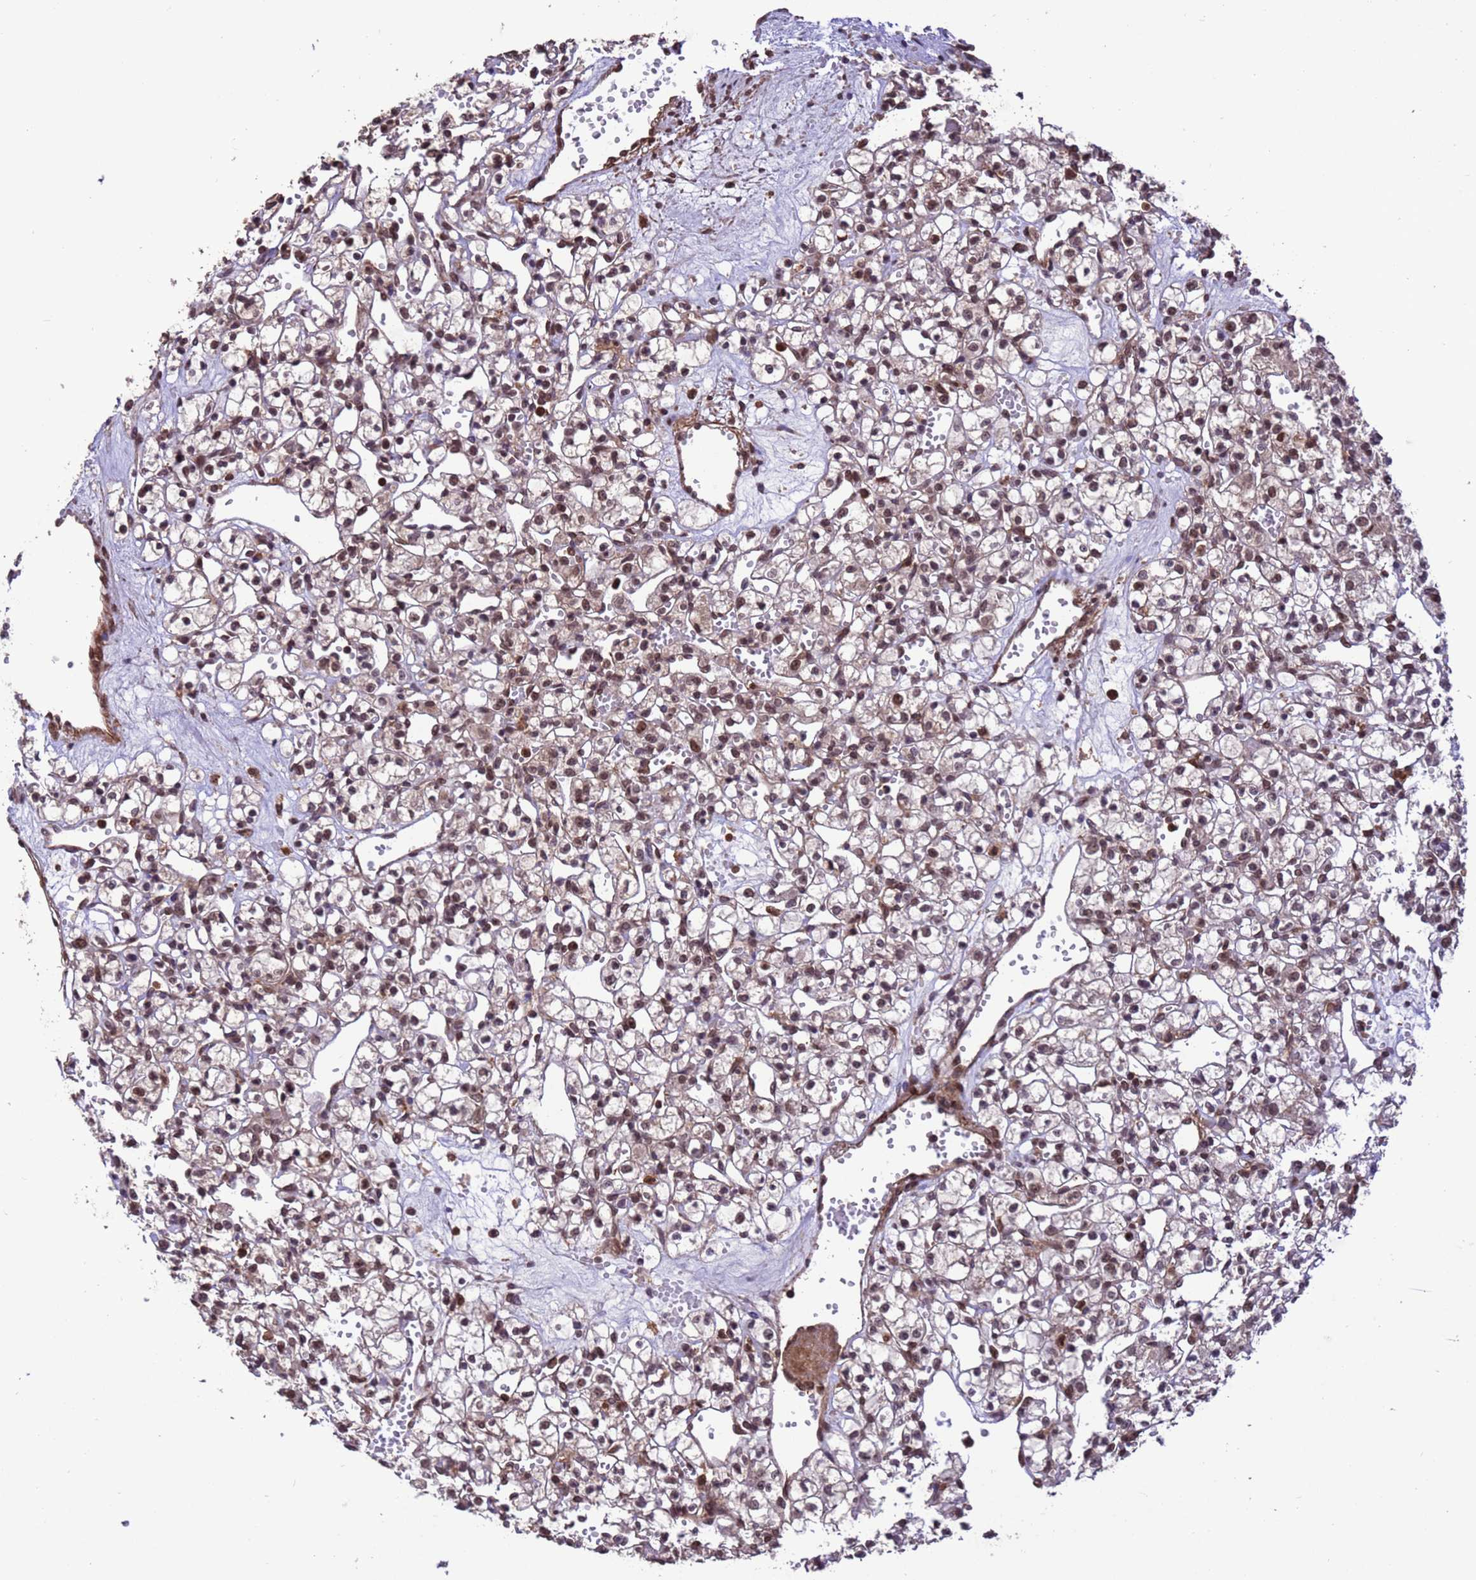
{"staining": {"intensity": "moderate", "quantity": ">75%", "location": "nuclear"}, "tissue": "renal cancer", "cell_type": "Tumor cells", "image_type": "cancer", "snomed": [{"axis": "morphology", "description": "Adenocarcinoma, NOS"}, {"axis": "topography", "description": "Kidney"}], "caption": "Approximately >75% of tumor cells in human renal cancer (adenocarcinoma) show moderate nuclear protein staining as visualized by brown immunohistochemical staining.", "gene": "VSTM4", "patient": {"sex": "female", "age": 59}}